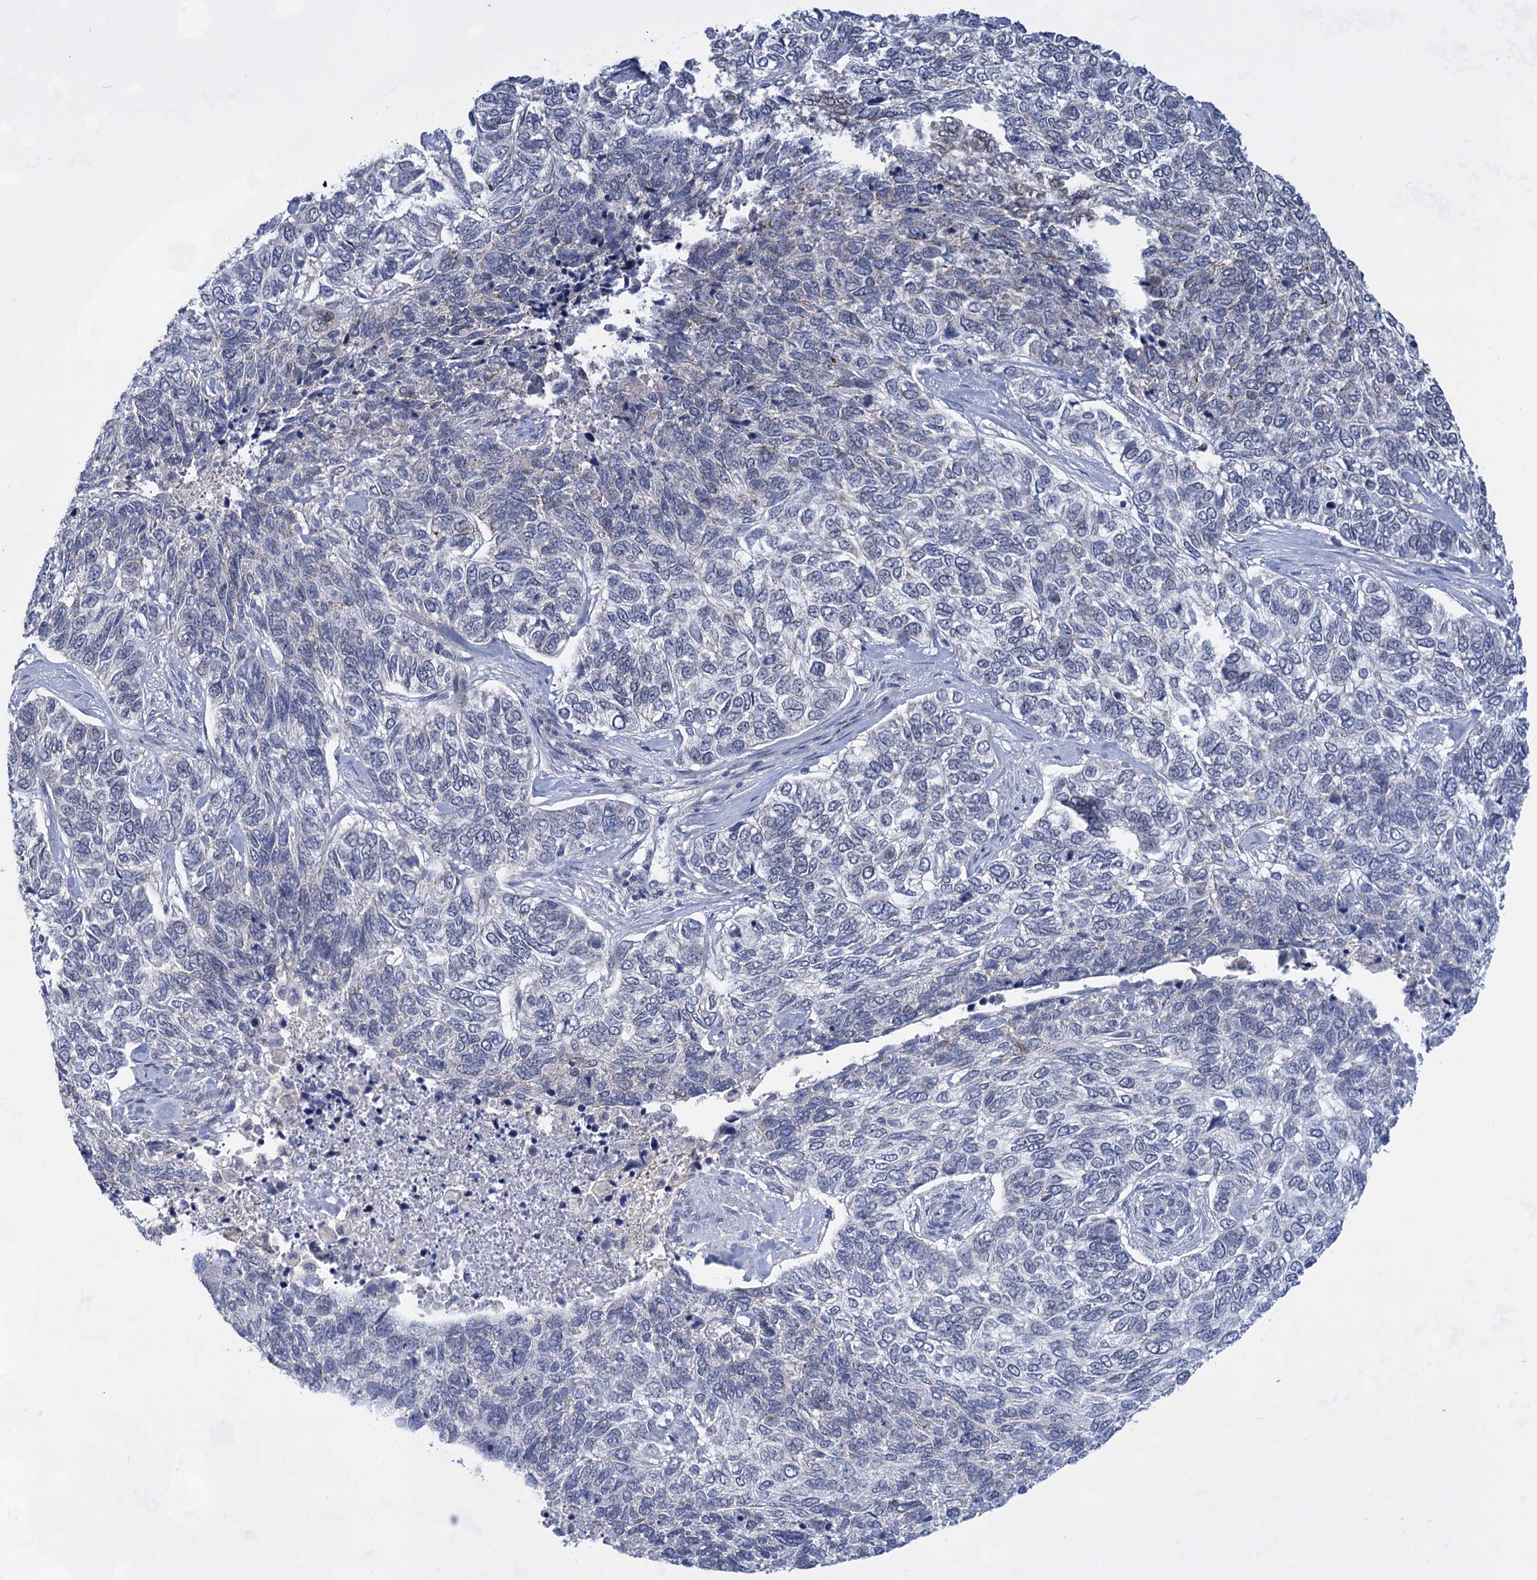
{"staining": {"intensity": "negative", "quantity": "none", "location": "none"}, "tissue": "skin cancer", "cell_type": "Tumor cells", "image_type": "cancer", "snomed": [{"axis": "morphology", "description": "Basal cell carcinoma"}, {"axis": "topography", "description": "Skin"}], "caption": "The image reveals no staining of tumor cells in skin basal cell carcinoma.", "gene": "TTC17", "patient": {"sex": "female", "age": 65}}